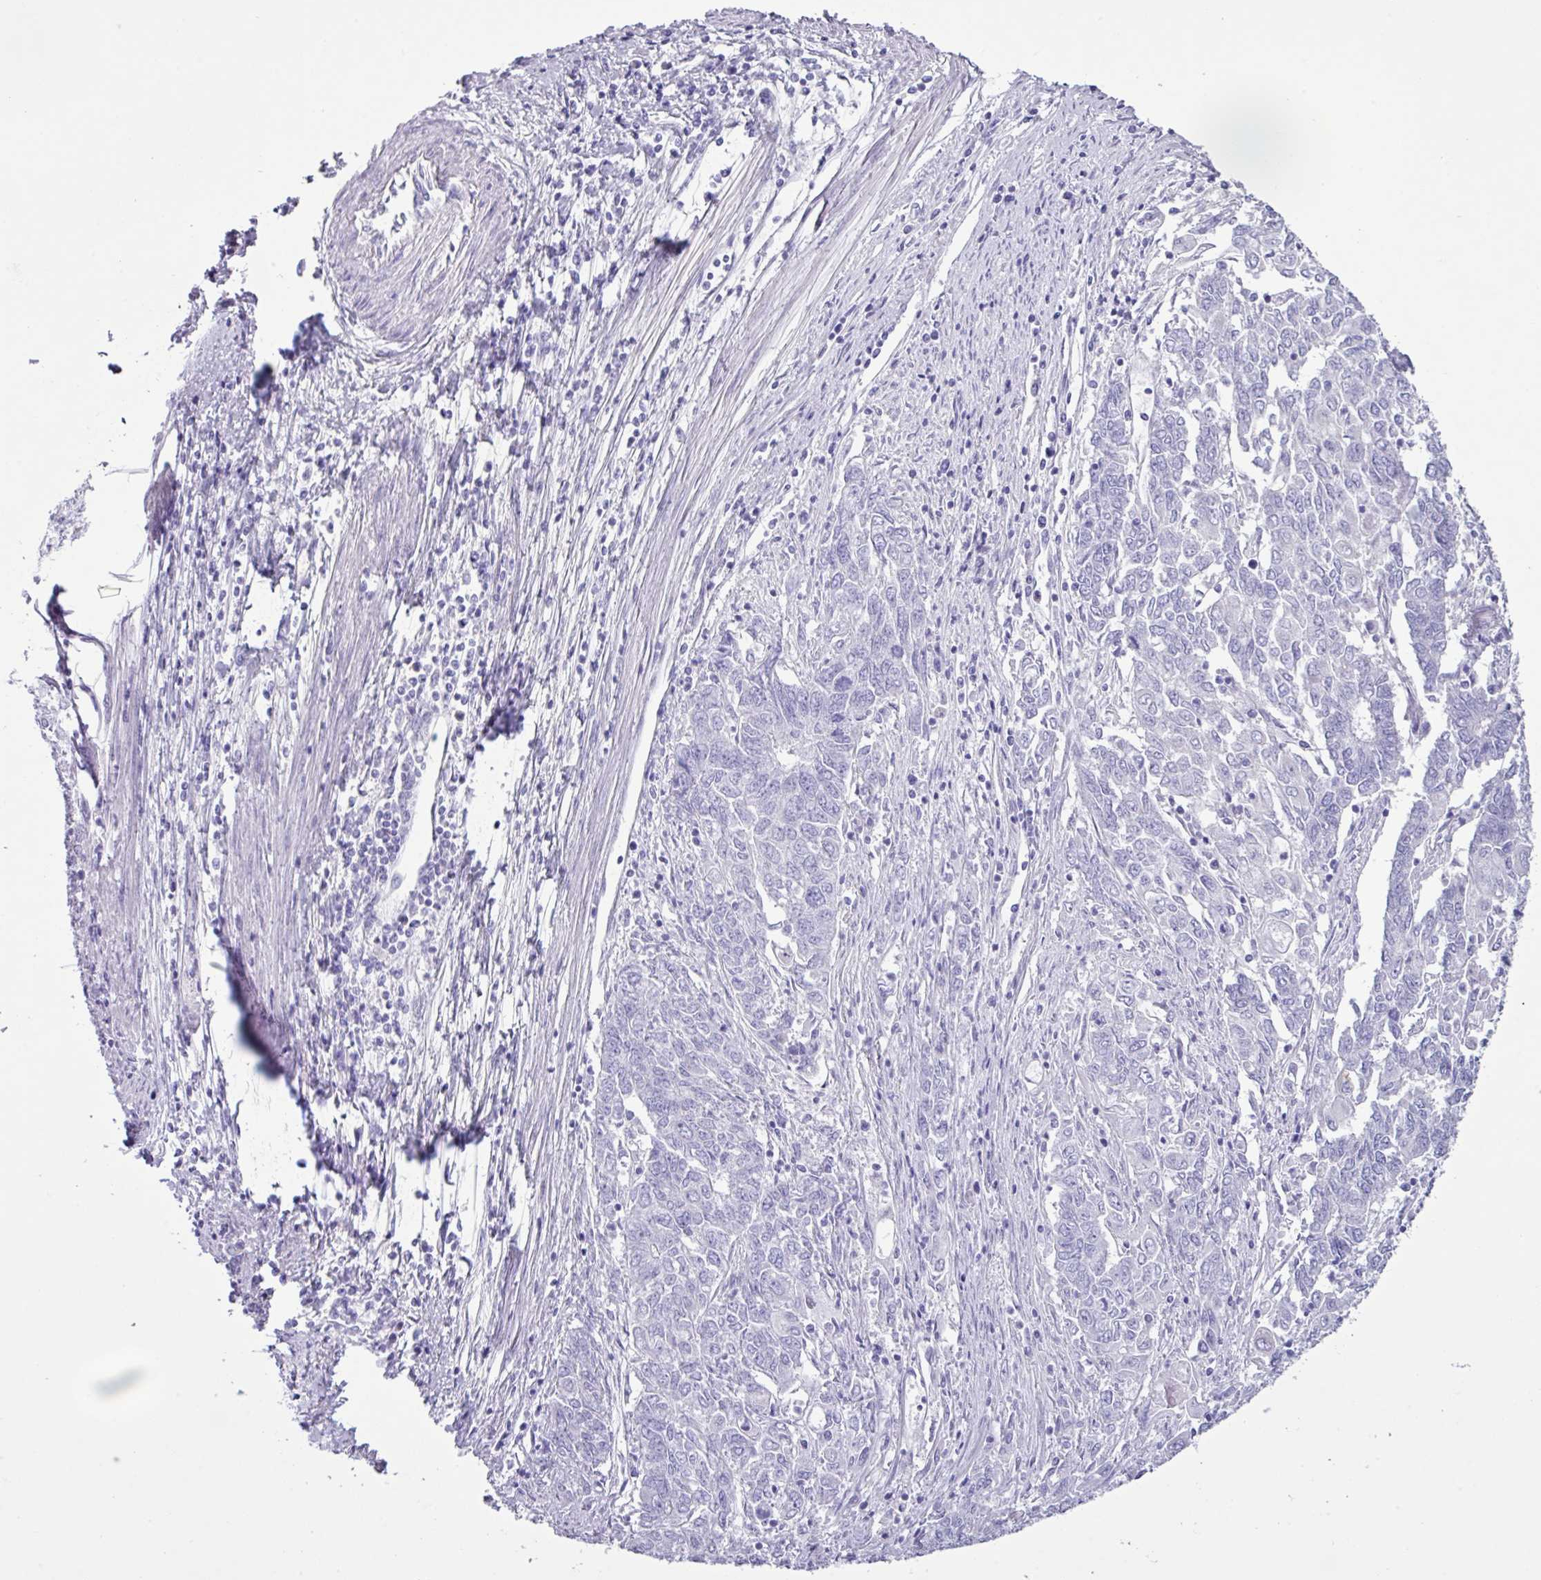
{"staining": {"intensity": "negative", "quantity": "none", "location": "none"}, "tissue": "endometrial cancer", "cell_type": "Tumor cells", "image_type": "cancer", "snomed": [{"axis": "morphology", "description": "Adenocarcinoma, NOS"}, {"axis": "topography", "description": "Endometrium"}], "caption": "This histopathology image is of endometrial cancer stained with IHC to label a protein in brown with the nuclei are counter-stained blue. There is no expression in tumor cells. The staining is performed using DAB (3,3'-diaminobenzidine) brown chromogen with nuclei counter-stained in using hematoxylin.", "gene": "AGO3", "patient": {"sex": "female", "age": 54}}